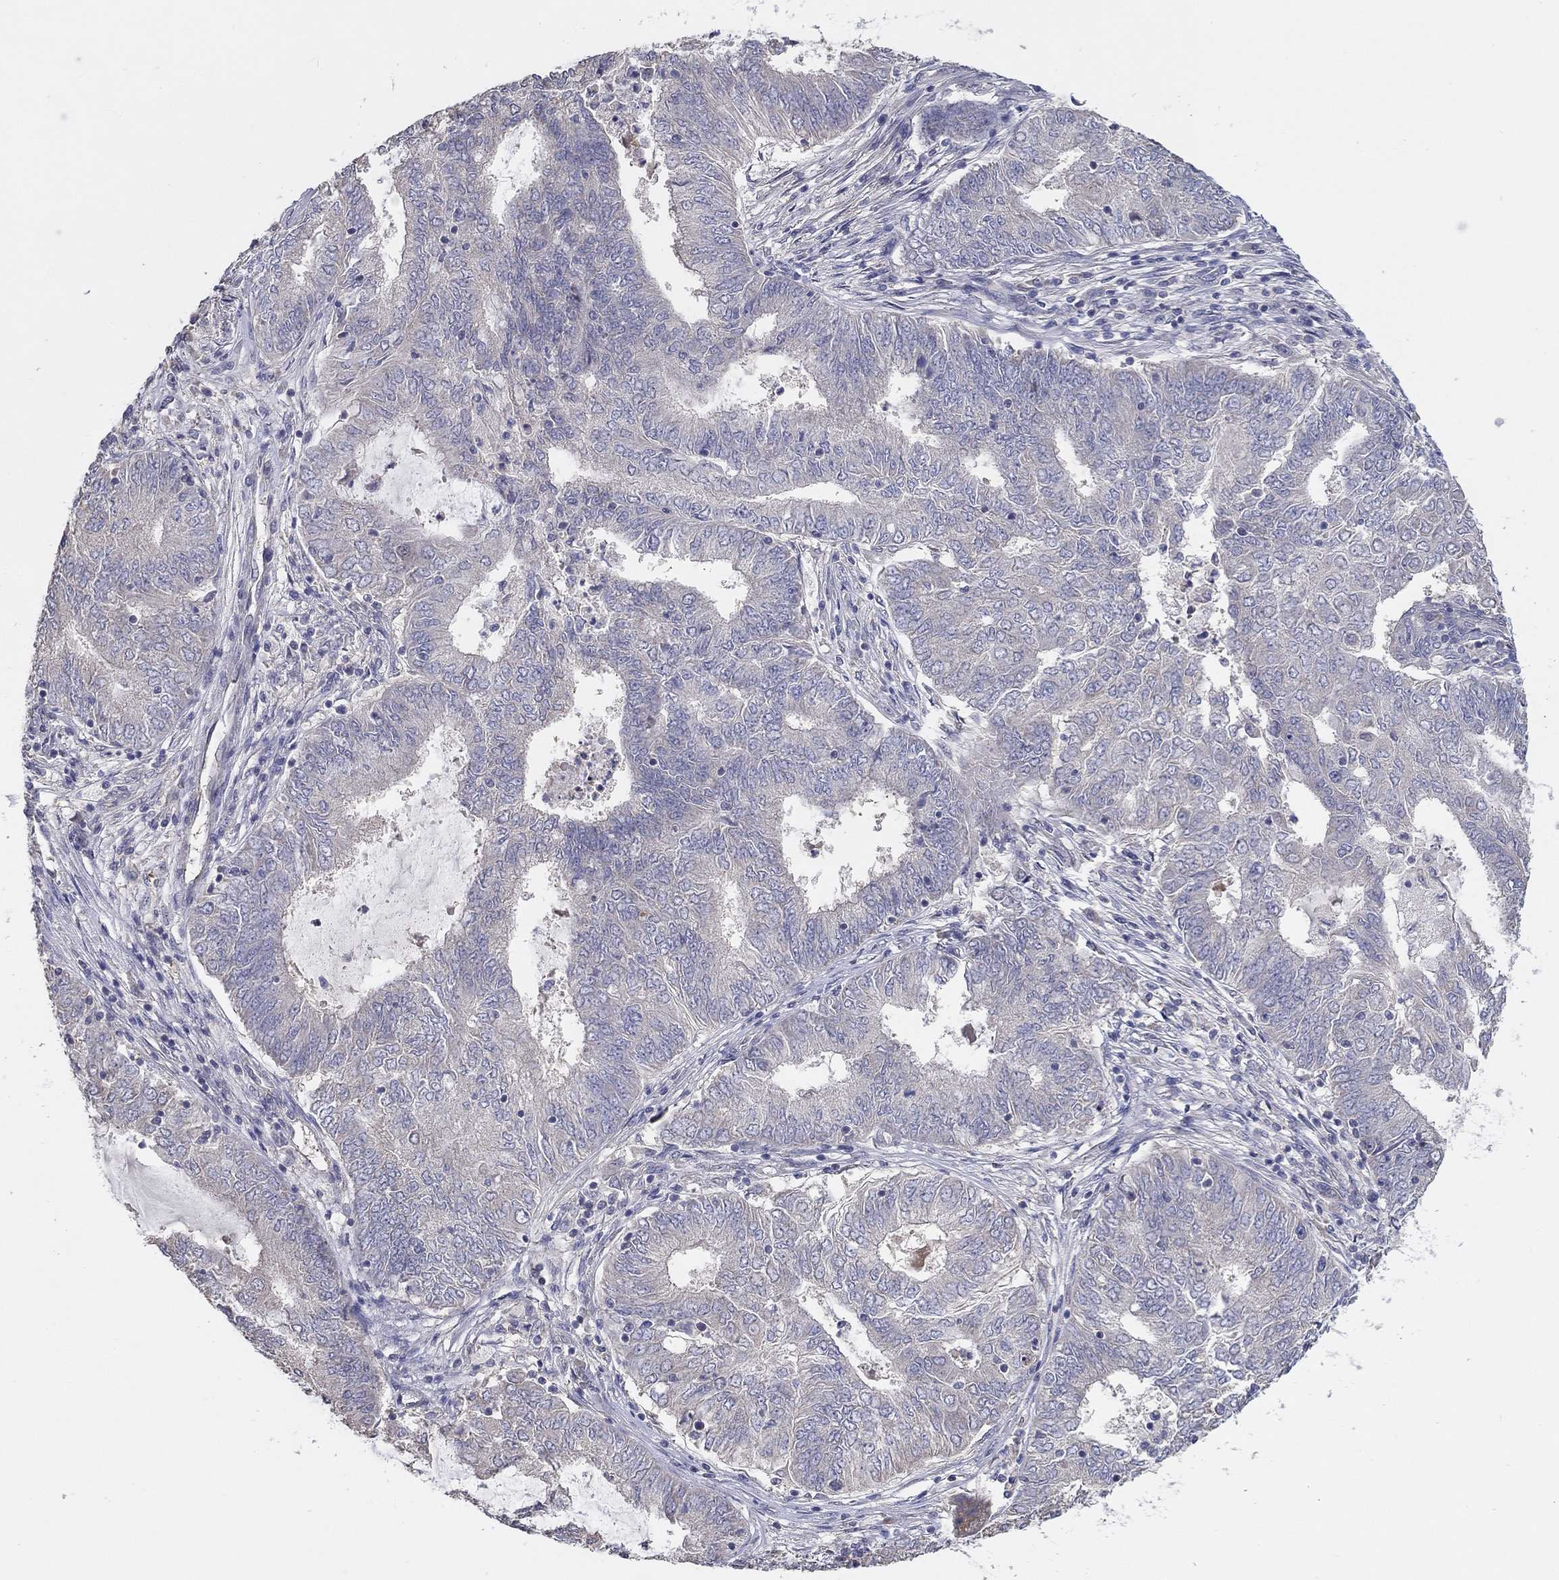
{"staining": {"intensity": "negative", "quantity": "none", "location": "none"}, "tissue": "endometrial cancer", "cell_type": "Tumor cells", "image_type": "cancer", "snomed": [{"axis": "morphology", "description": "Adenocarcinoma, NOS"}, {"axis": "topography", "description": "Endometrium"}], "caption": "IHC image of neoplastic tissue: adenocarcinoma (endometrial) stained with DAB (3,3'-diaminobenzidine) reveals no significant protein expression in tumor cells. (Brightfield microscopy of DAB IHC at high magnification).", "gene": "DOCK3", "patient": {"sex": "female", "age": 62}}